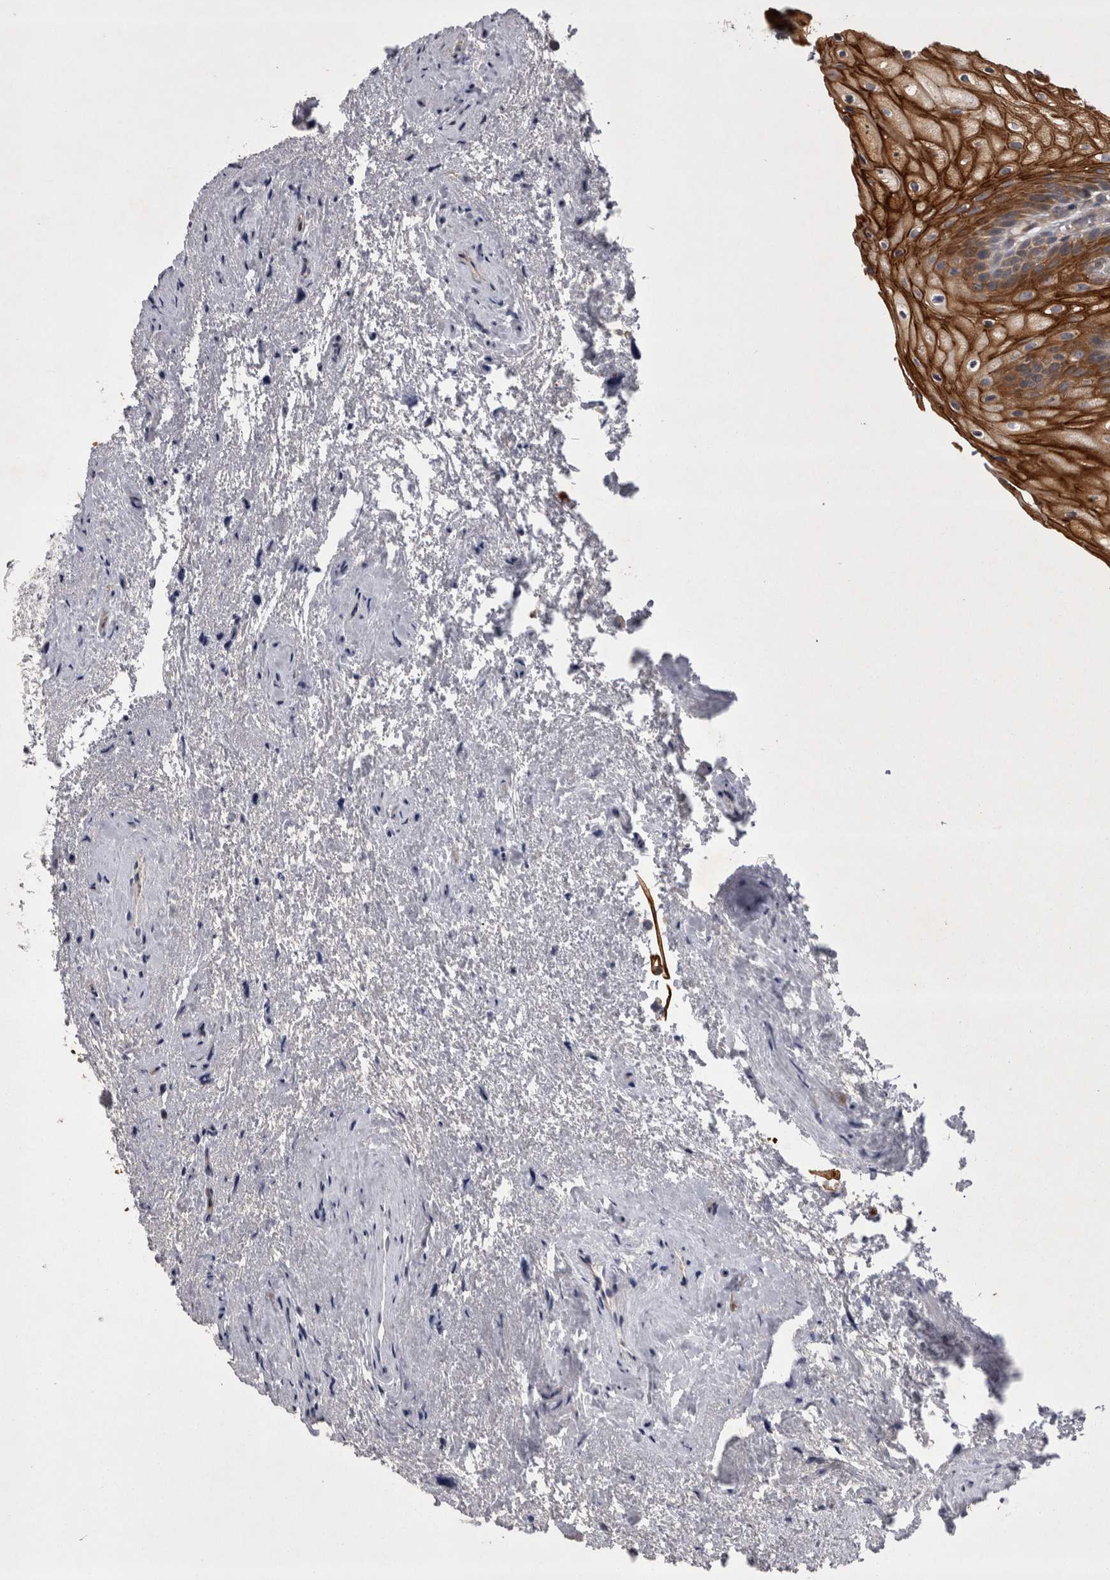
{"staining": {"intensity": "moderate", "quantity": ">75%", "location": "cytoplasmic/membranous"}, "tissue": "urinary bladder", "cell_type": "Urothelial cells", "image_type": "normal", "snomed": [{"axis": "morphology", "description": "Normal tissue, NOS"}, {"axis": "topography", "description": "Urinary bladder"}], "caption": "IHC of benign urinary bladder displays medium levels of moderate cytoplasmic/membranous positivity in approximately >75% of urothelial cells. The staining was performed using DAB (3,3'-diaminobenzidine) to visualize the protein expression in brown, while the nuclei were stained in blue with hematoxylin (Magnification: 20x).", "gene": "TSPOAP1", "patient": {"sex": "female", "age": 67}}